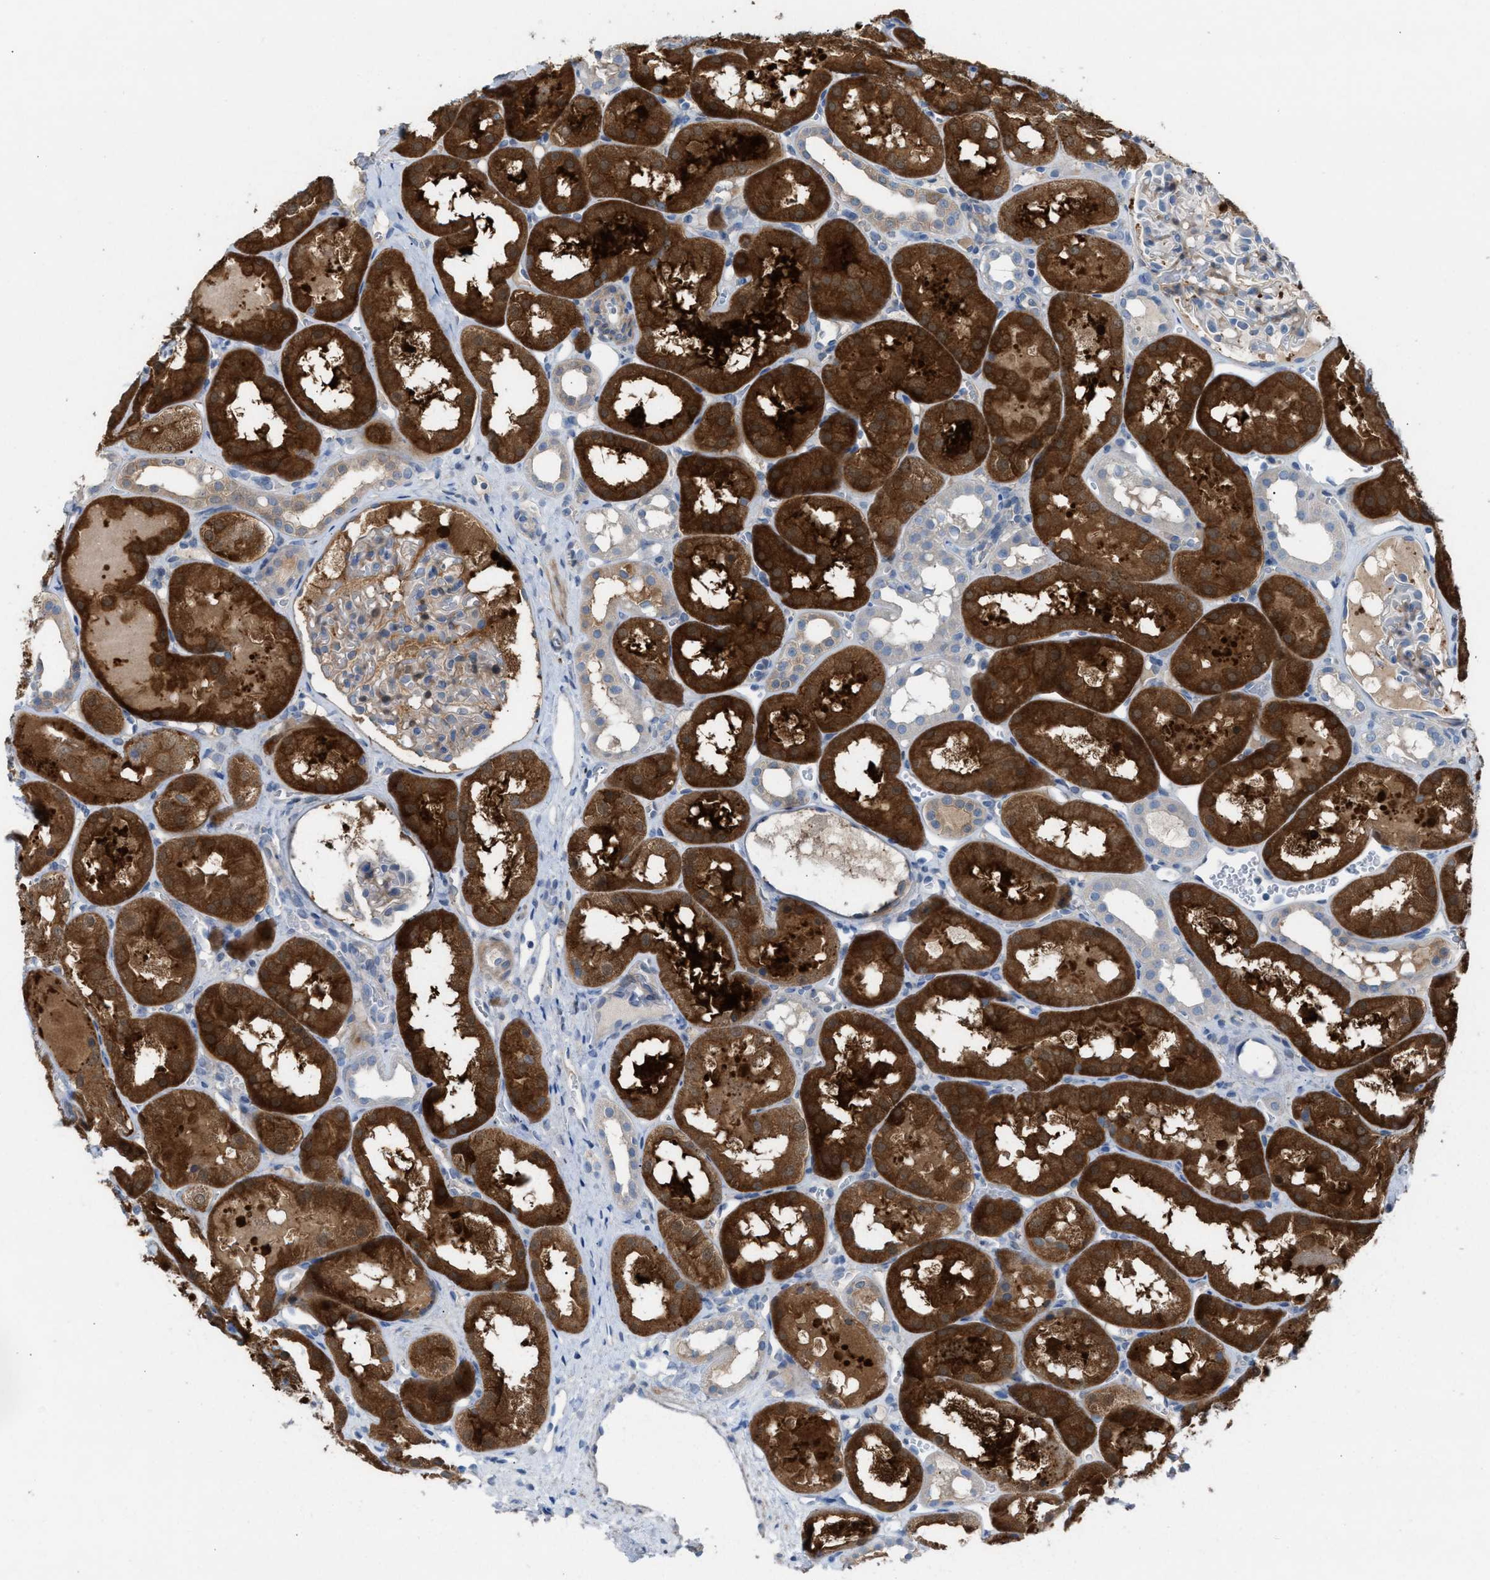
{"staining": {"intensity": "weak", "quantity": "<25%", "location": "cytoplasmic/membranous"}, "tissue": "kidney", "cell_type": "Cells in glomeruli", "image_type": "normal", "snomed": [{"axis": "morphology", "description": "Normal tissue, NOS"}, {"axis": "topography", "description": "Kidney"}, {"axis": "topography", "description": "Urinary bladder"}], "caption": "A high-resolution micrograph shows IHC staining of normal kidney, which displays no significant expression in cells in glomeruli.", "gene": "ASPA", "patient": {"sex": "male", "age": 16}}